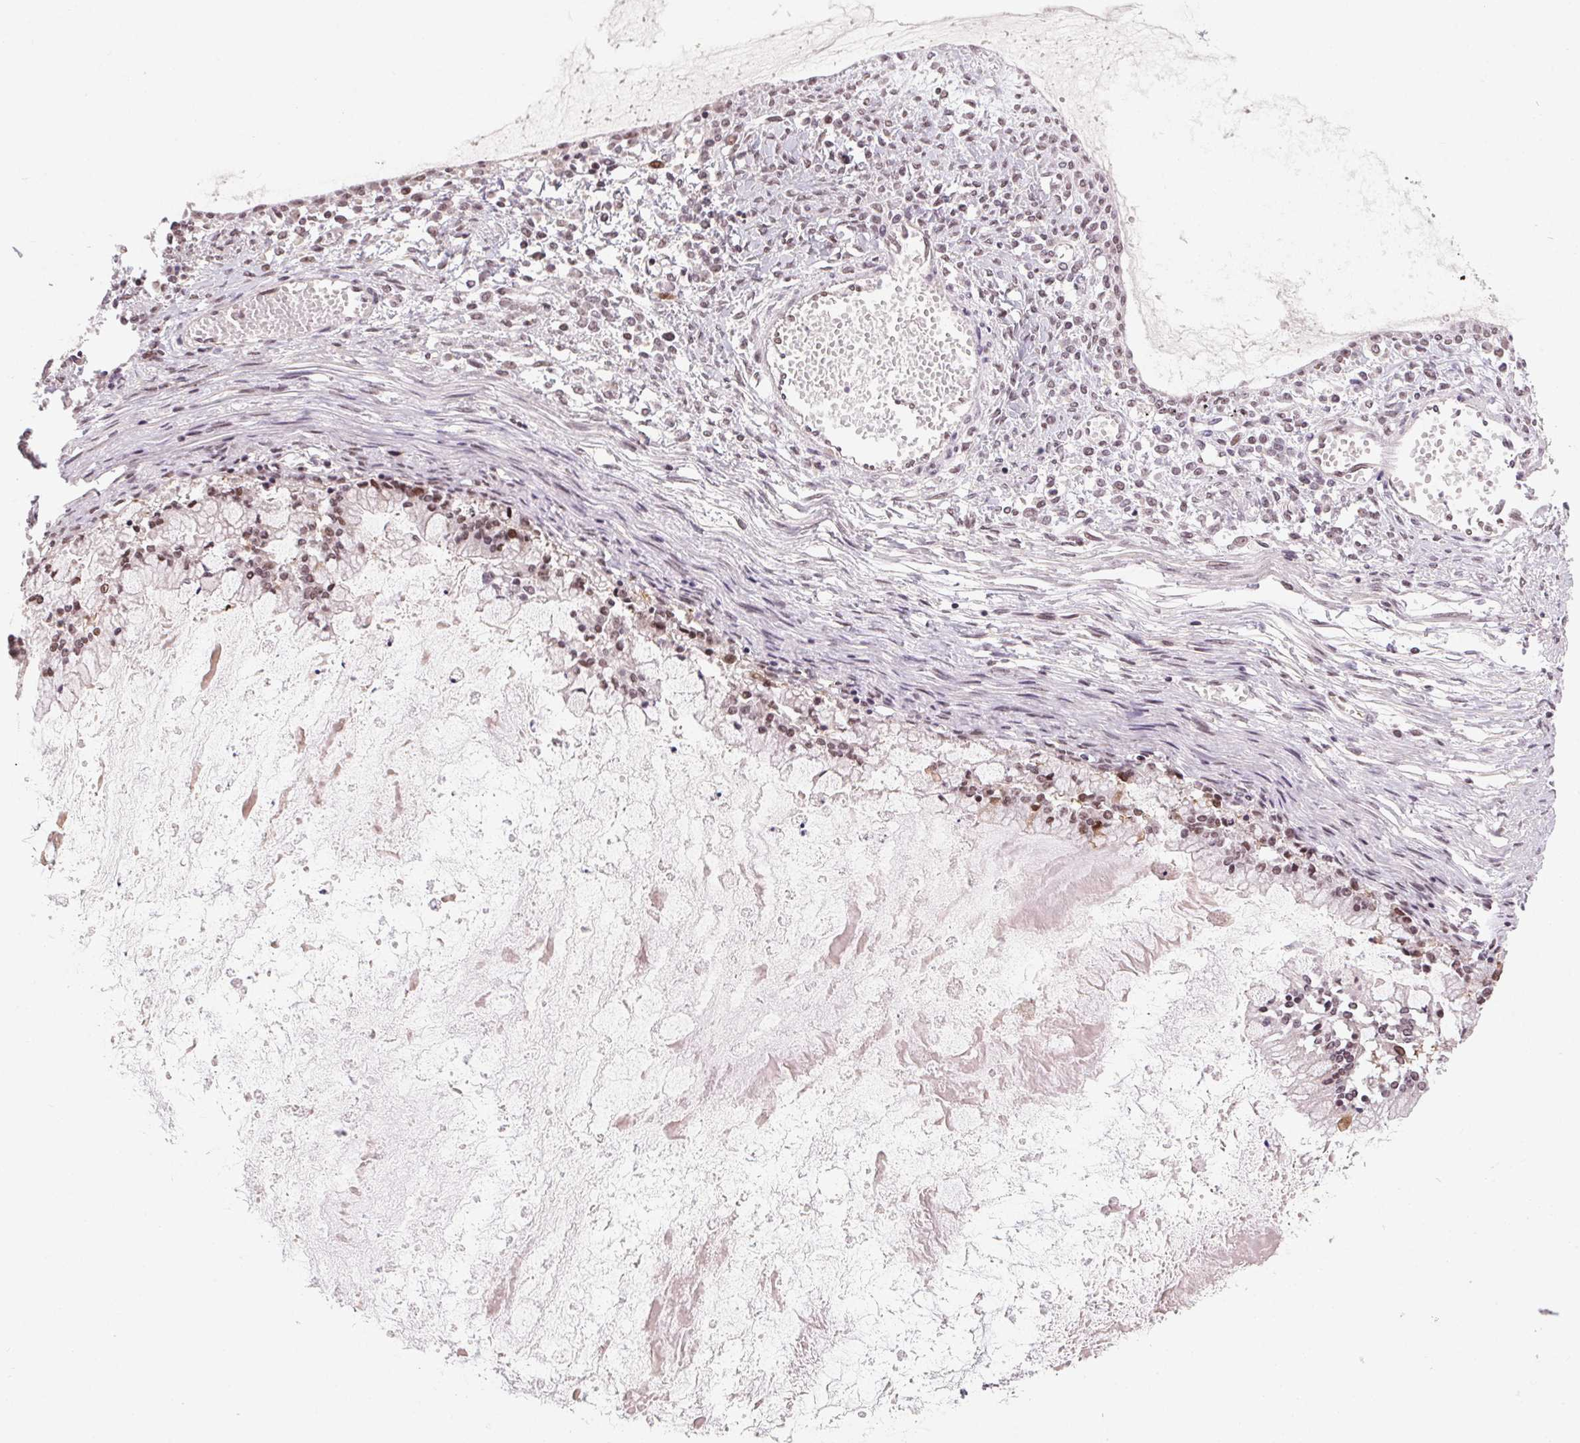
{"staining": {"intensity": "weak", "quantity": "<25%", "location": "nuclear"}, "tissue": "ovarian cancer", "cell_type": "Tumor cells", "image_type": "cancer", "snomed": [{"axis": "morphology", "description": "Cystadenocarcinoma, mucinous, NOS"}, {"axis": "topography", "description": "Ovary"}], "caption": "Immunohistochemical staining of mucinous cystadenocarcinoma (ovarian) demonstrates no significant expression in tumor cells. Nuclei are stained in blue.", "gene": "CD2BP2", "patient": {"sex": "female", "age": 67}}